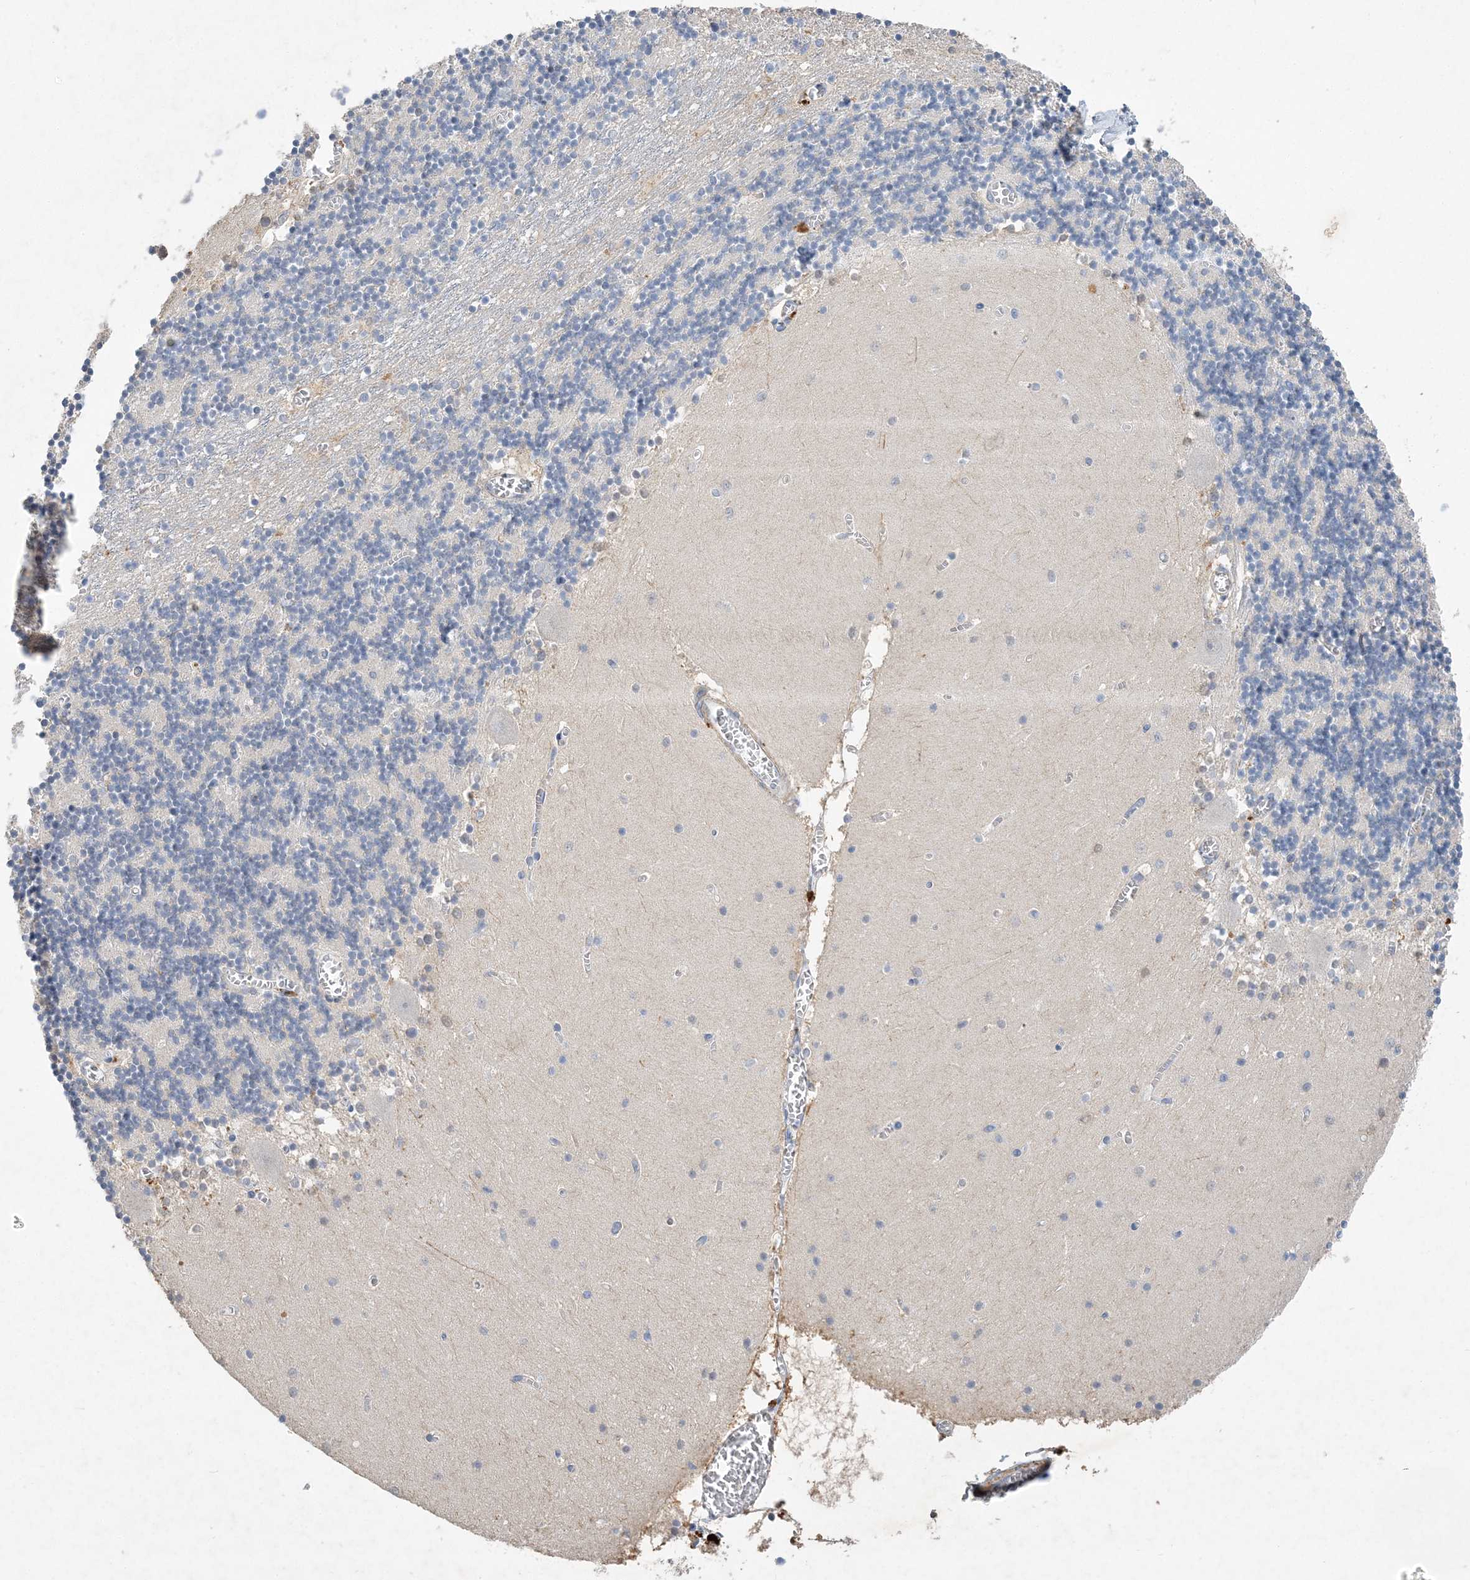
{"staining": {"intensity": "negative", "quantity": "none", "location": "none"}, "tissue": "cerebellum", "cell_type": "Cells in granular layer", "image_type": "normal", "snomed": [{"axis": "morphology", "description": "Normal tissue, NOS"}, {"axis": "topography", "description": "Cerebellum"}], "caption": "DAB (3,3'-diaminobenzidine) immunohistochemical staining of unremarkable cerebellum demonstrates no significant expression in cells in granular layer.", "gene": "C11orf58", "patient": {"sex": "female", "age": 28}}